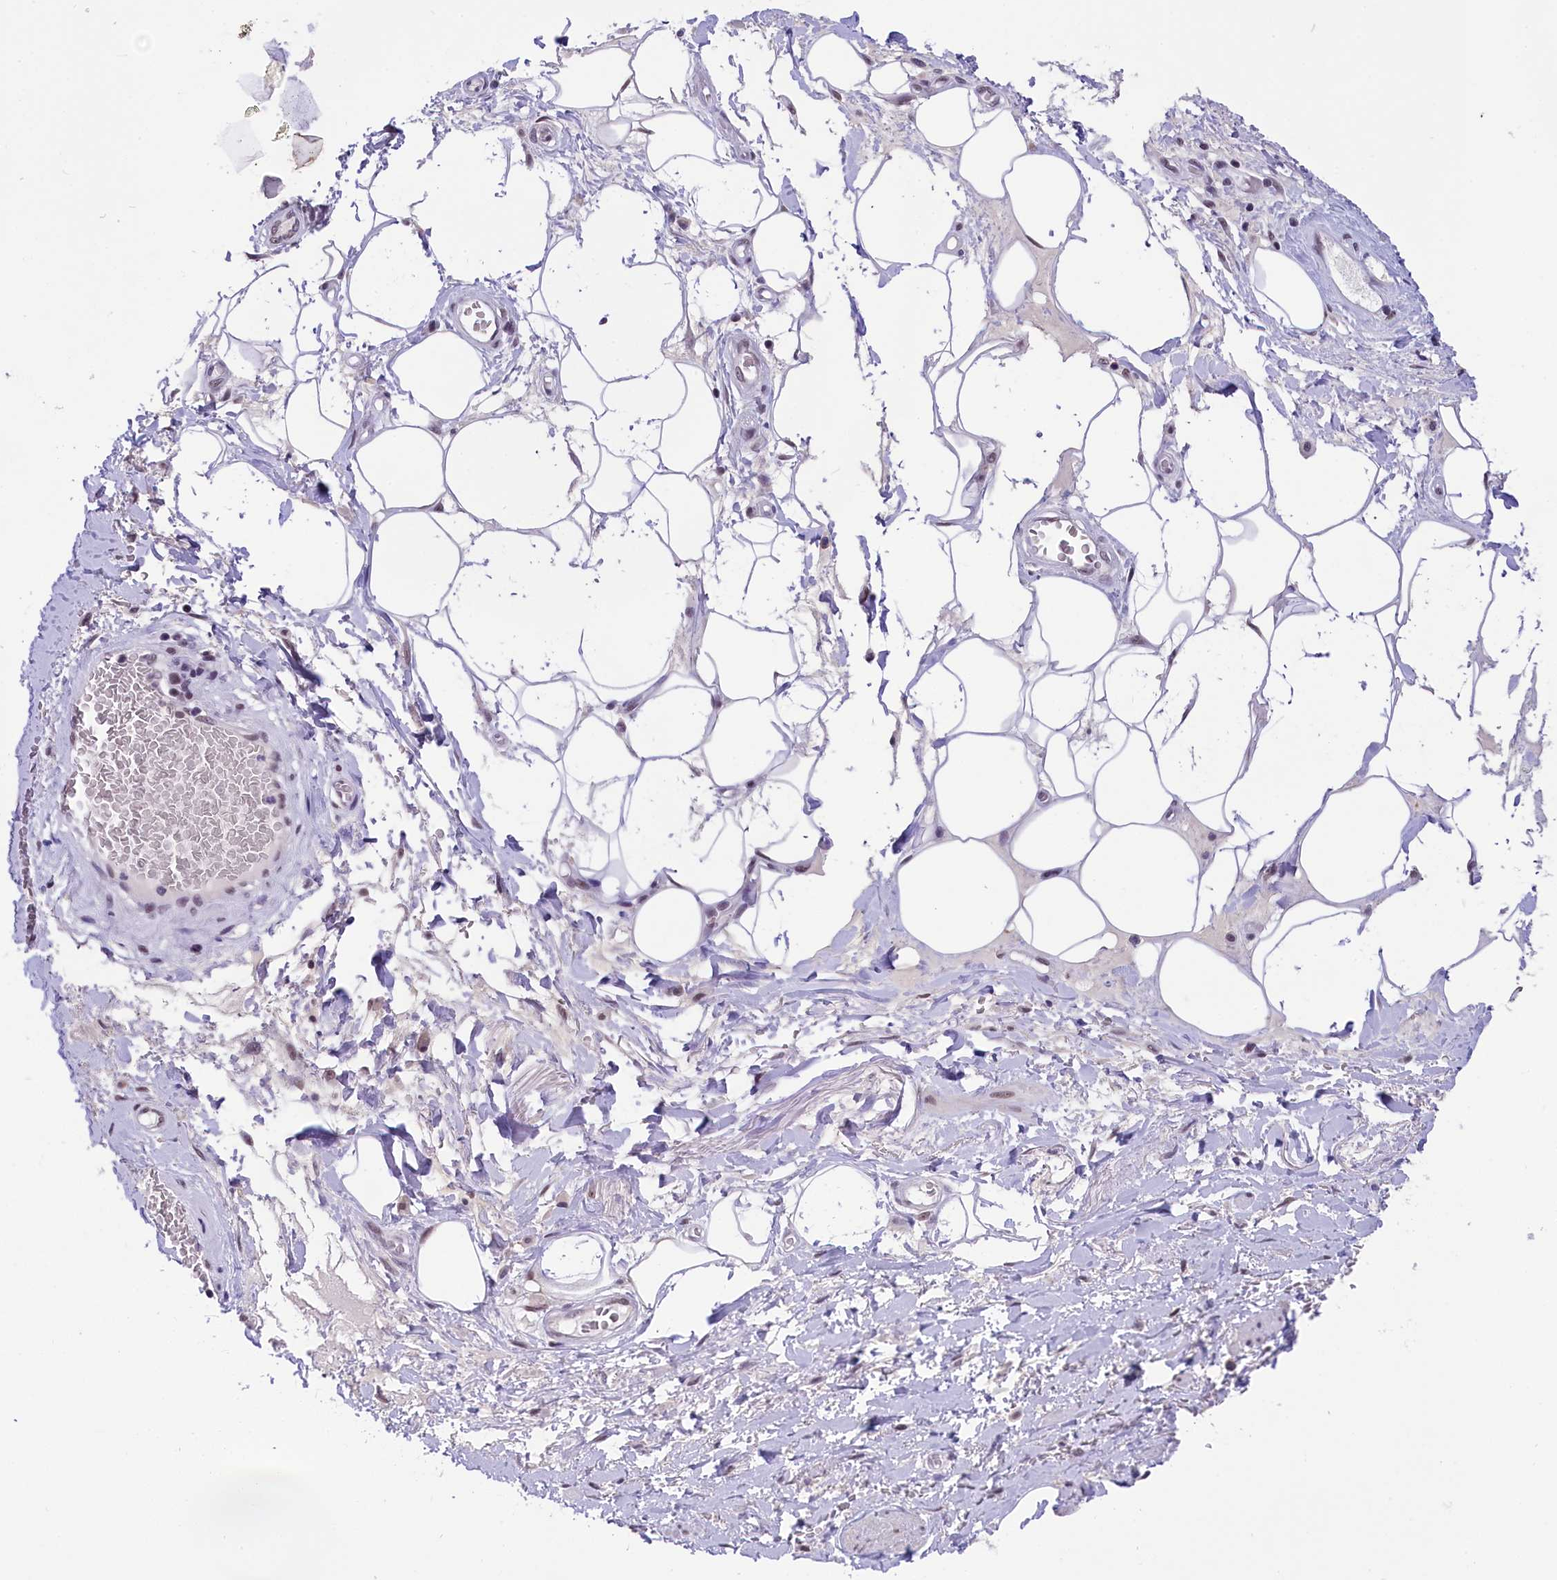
{"staining": {"intensity": "negative", "quantity": "none", "location": "none"}, "tissue": "adipose tissue", "cell_type": "Adipocytes", "image_type": "normal", "snomed": [{"axis": "morphology", "description": "Normal tissue, NOS"}, {"axis": "morphology", "description": "Adenocarcinoma, NOS"}, {"axis": "topography", "description": "Rectum"}, {"axis": "topography", "description": "Vagina"}, {"axis": "topography", "description": "Peripheral nerve tissue"}], "caption": "Adipose tissue stained for a protein using immunohistochemistry (IHC) shows no positivity adipocytes.", "gene": "ZC3H4", "patient": {"sex": "female", "age": 71}}